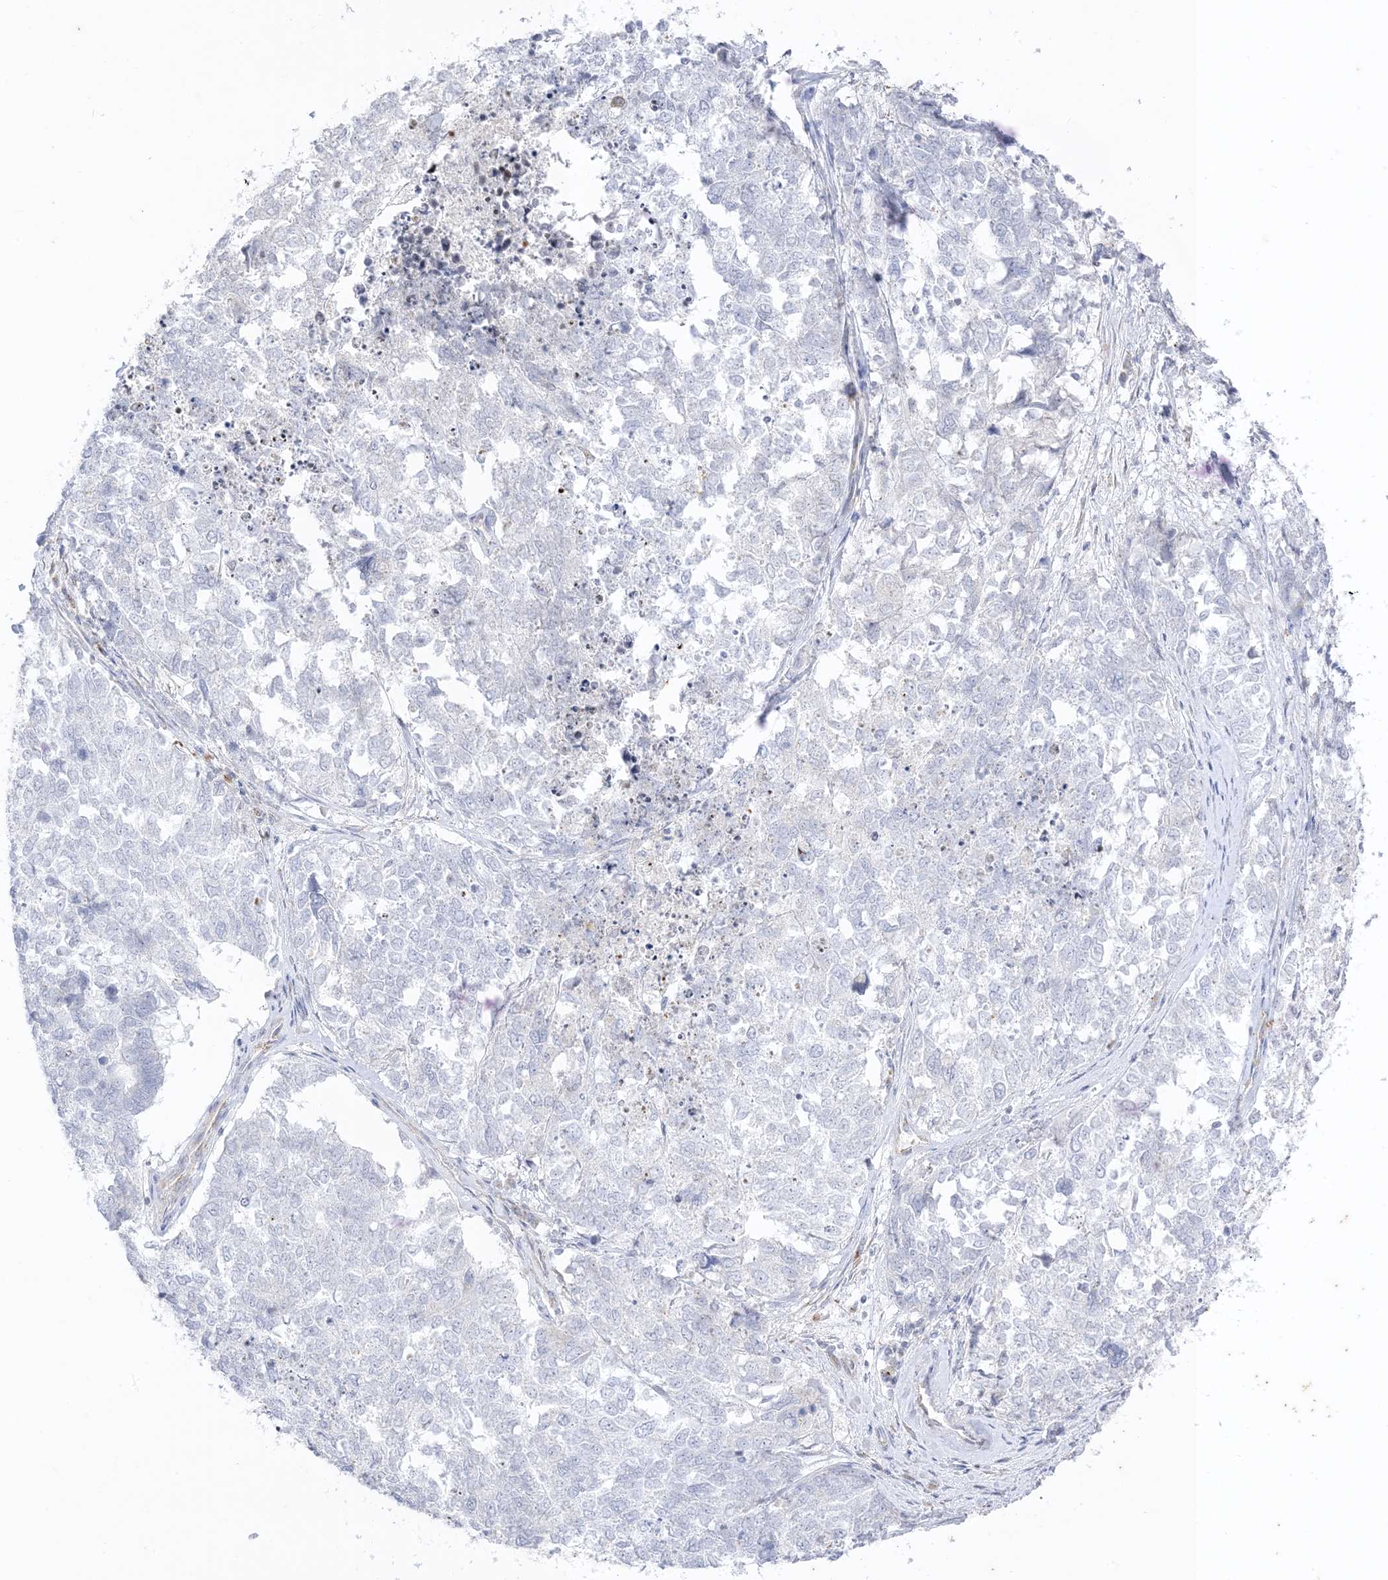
{"staining": {"intensity": "negative", "quantity": "none", "location": "none"}, "tissue": "cervical cancer", "cell_type": "Tumor cells", "image_type": "cancer", "snomed": [{"axis": "morphology", "description": "Squamous cell carcinoma, NOS"}, {"axis": "topography", "description": "Cervix"}], "caption": "Tumor cells are negative for protein expression in human squamous cell carcinoma (cervical). (IHC, brightfield microscopy, high magnification).", "gene": "RAC1", "patient": {"sex": "female", "age": 63}}